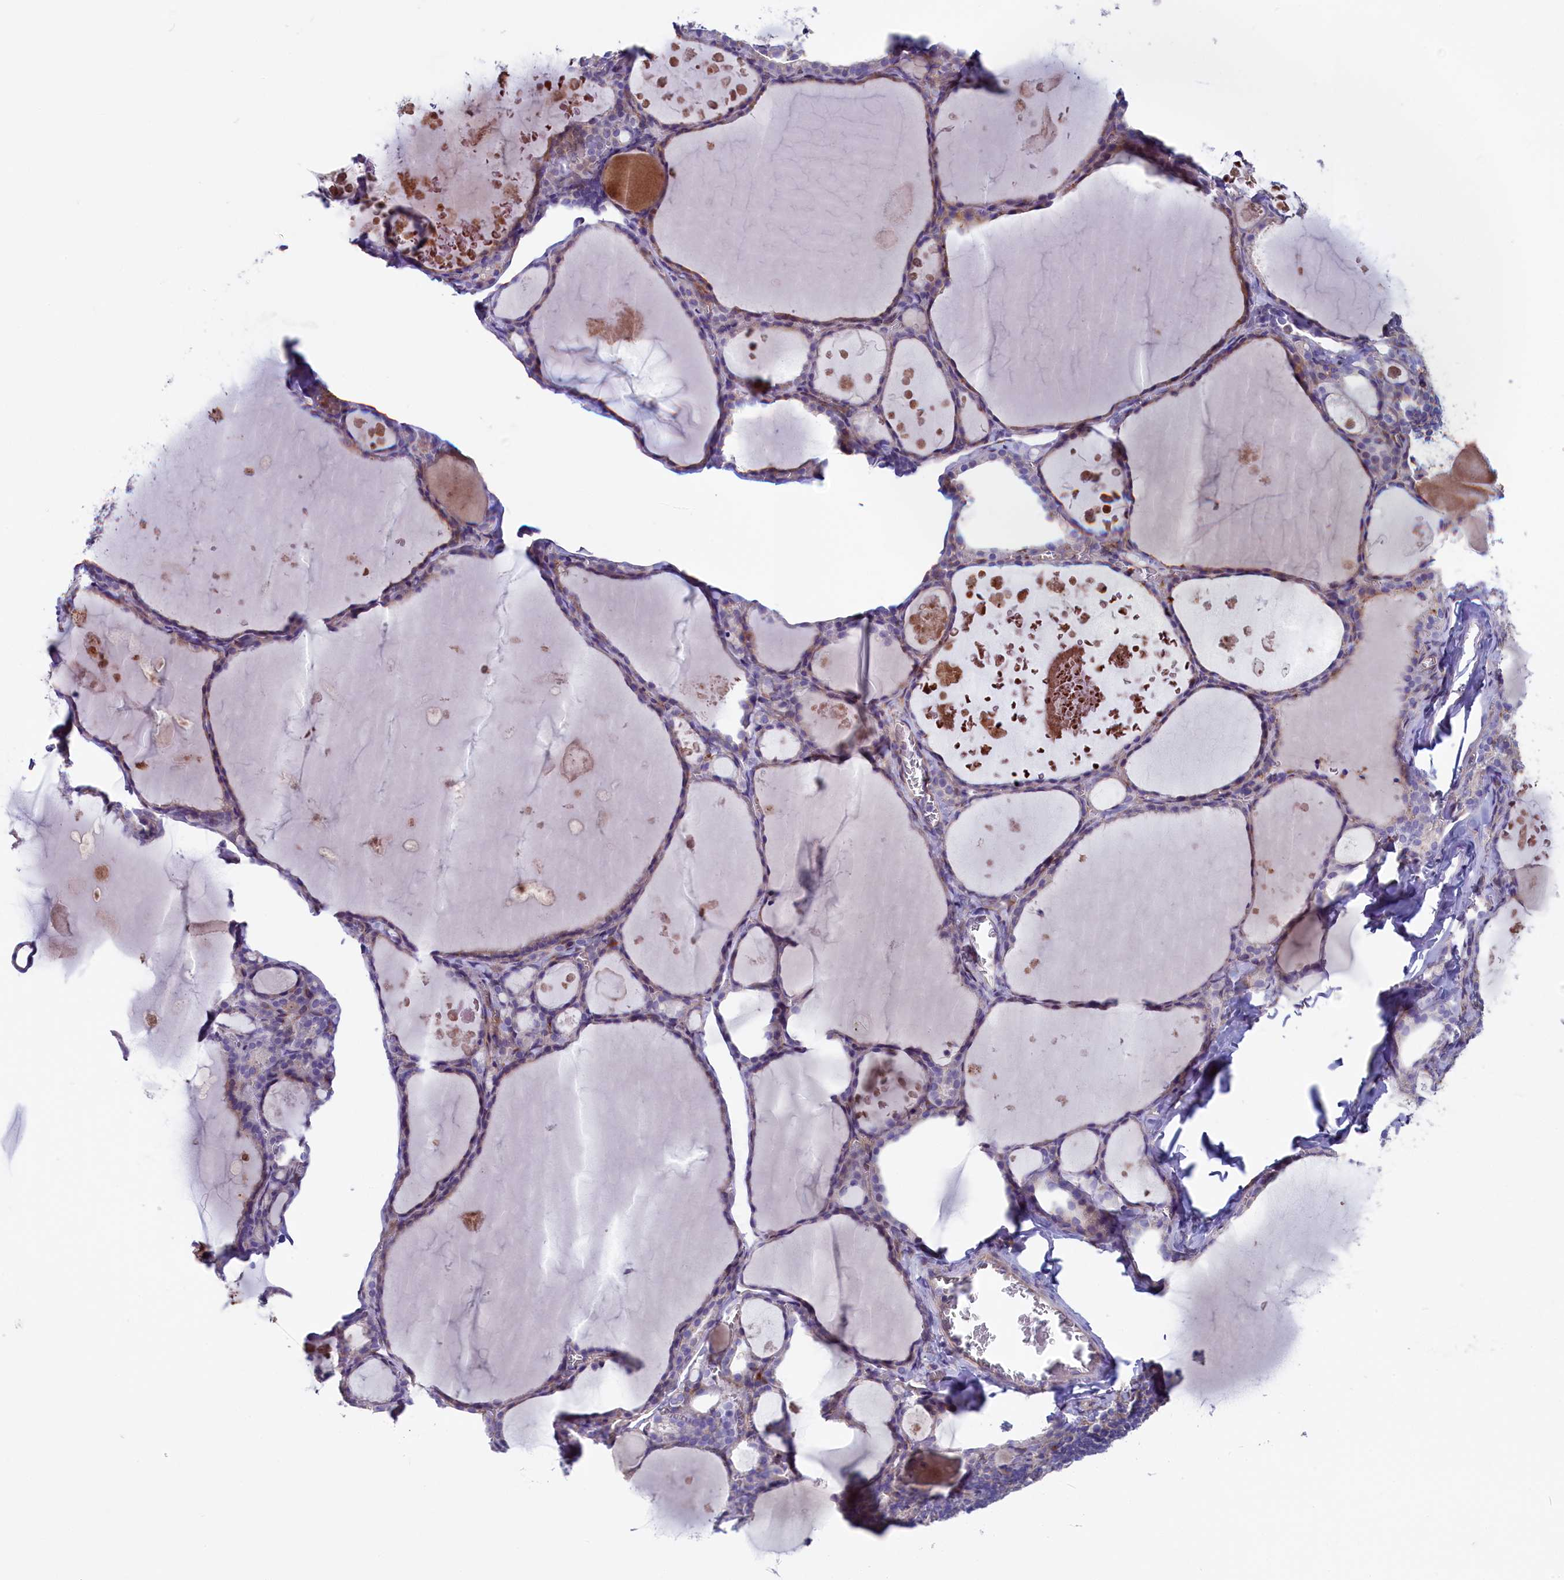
{"staining": {"intensity": "weak", "quantity": "<25%", "location": "cytoplasmic/membranous"}, "tissue": "thyroid gland", "cell_type": "Glandular cells", "image_type": "normal", "snomed": [{"axis": "morphology", "description": "Normal tissue, NOS"}, {"axis": "topography", "description": "Thyroid gland"}], "caption": "An immunohistochemistry image of normal thyroid gland is shown. There is no staining in glandular cells of thyroid gland.", "gene": "GPR108", "patient": {"sex": "male", "age": 56}}